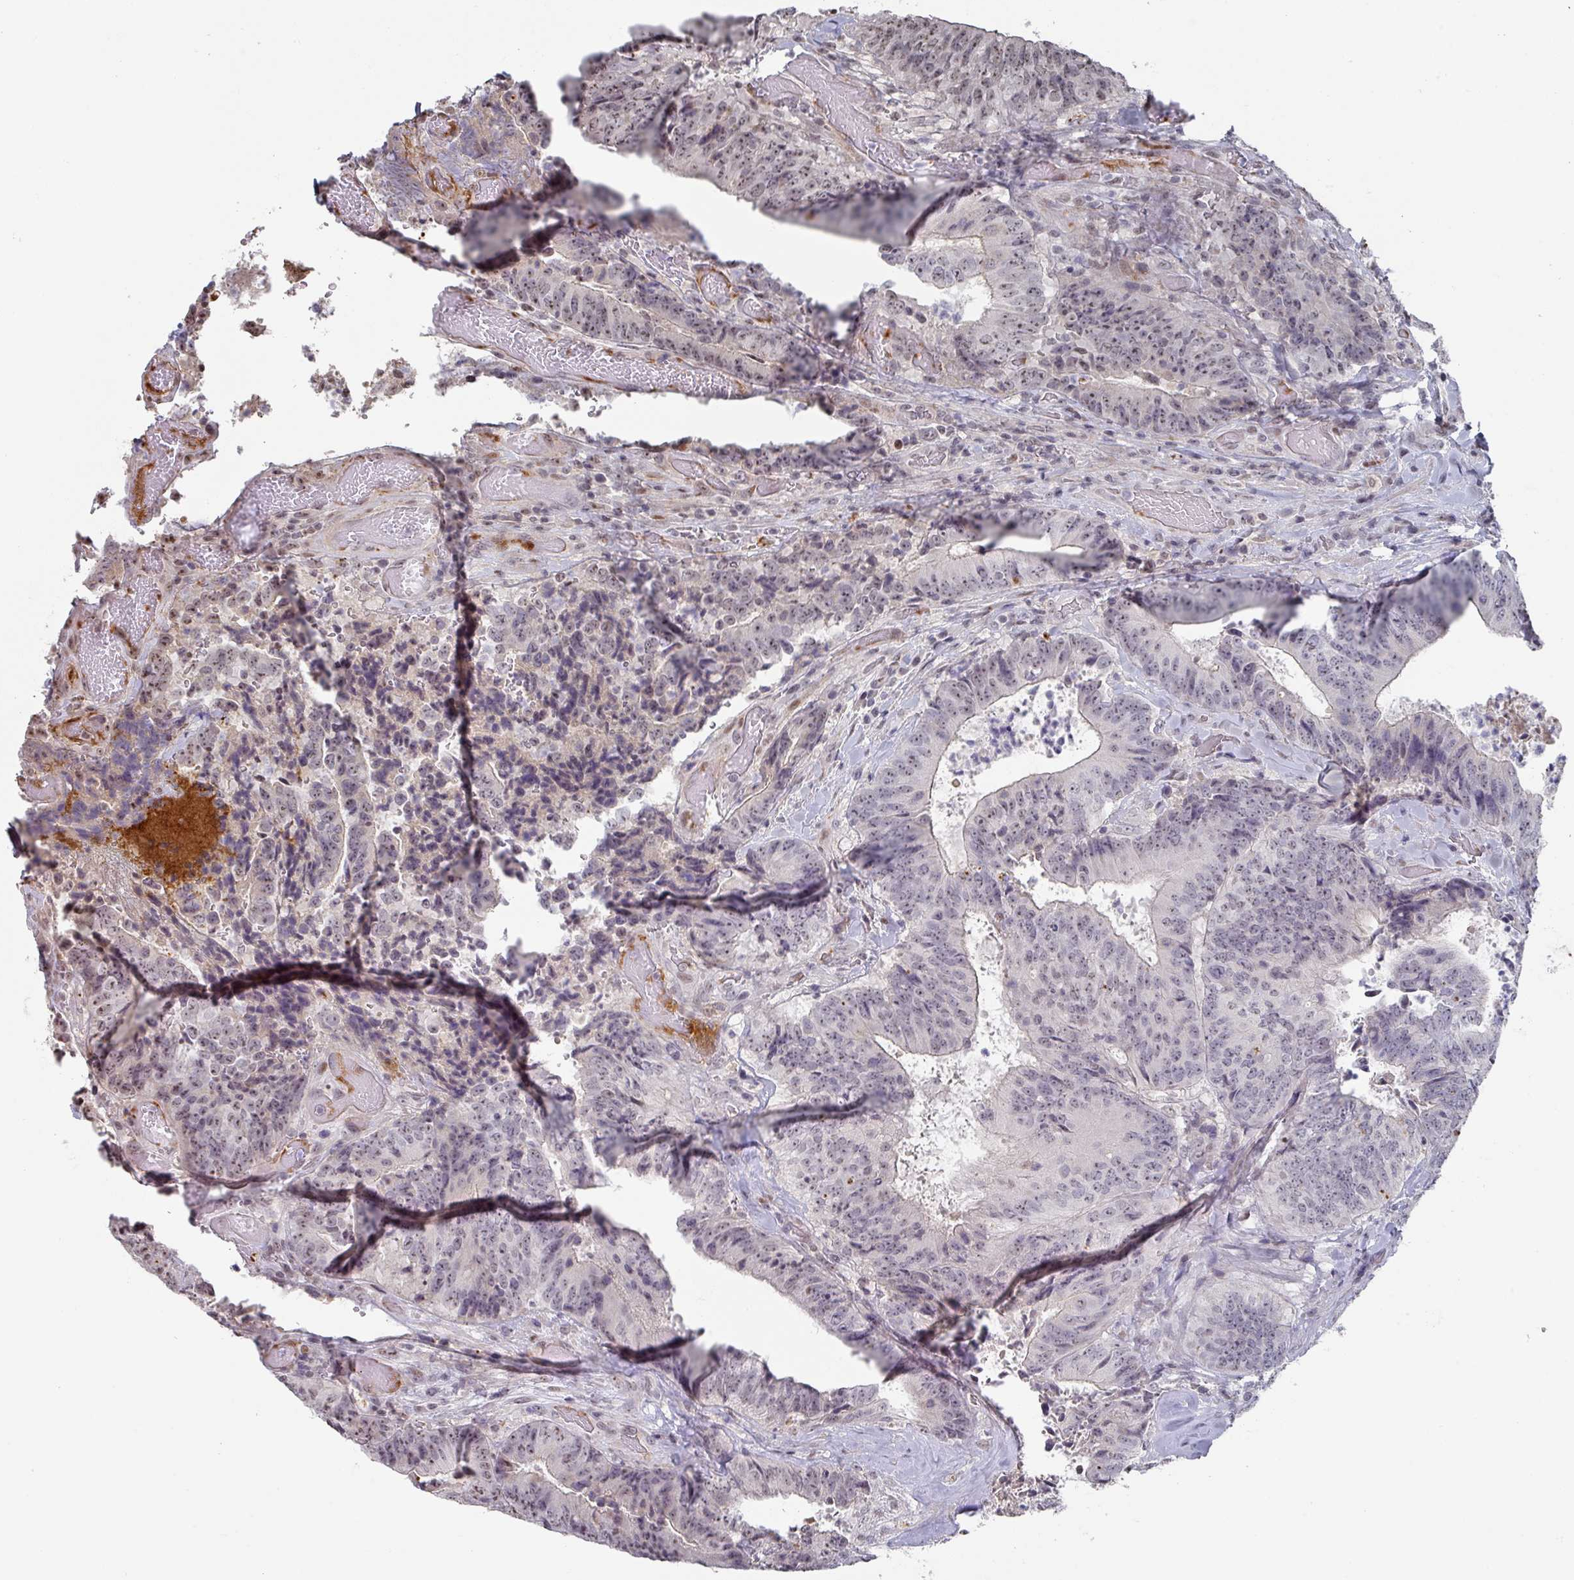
{"staining": {"intensity": "weak", "quantity": ">75%", "location": "nuclear"}, "tissue": "colorectal cancer", "cell_type": "Tumor cells", "image_type": "cancer", "snomed": [{"axis": "morphology", "description": "Adenocarcinoma, NOS"}, {"axis": "topography", "description": "Rectum"}], "caption": "Colorectal cancer (adenocarcinoma) stained with DAB (3,3'-diaminobenzidine) immunohistochemistry (IHC) shows low levels of weak nuclear expression in approximately >75% of tumor cells.", "gene": "ZNF654", "patient": {"sex": "male", "age": 72}}